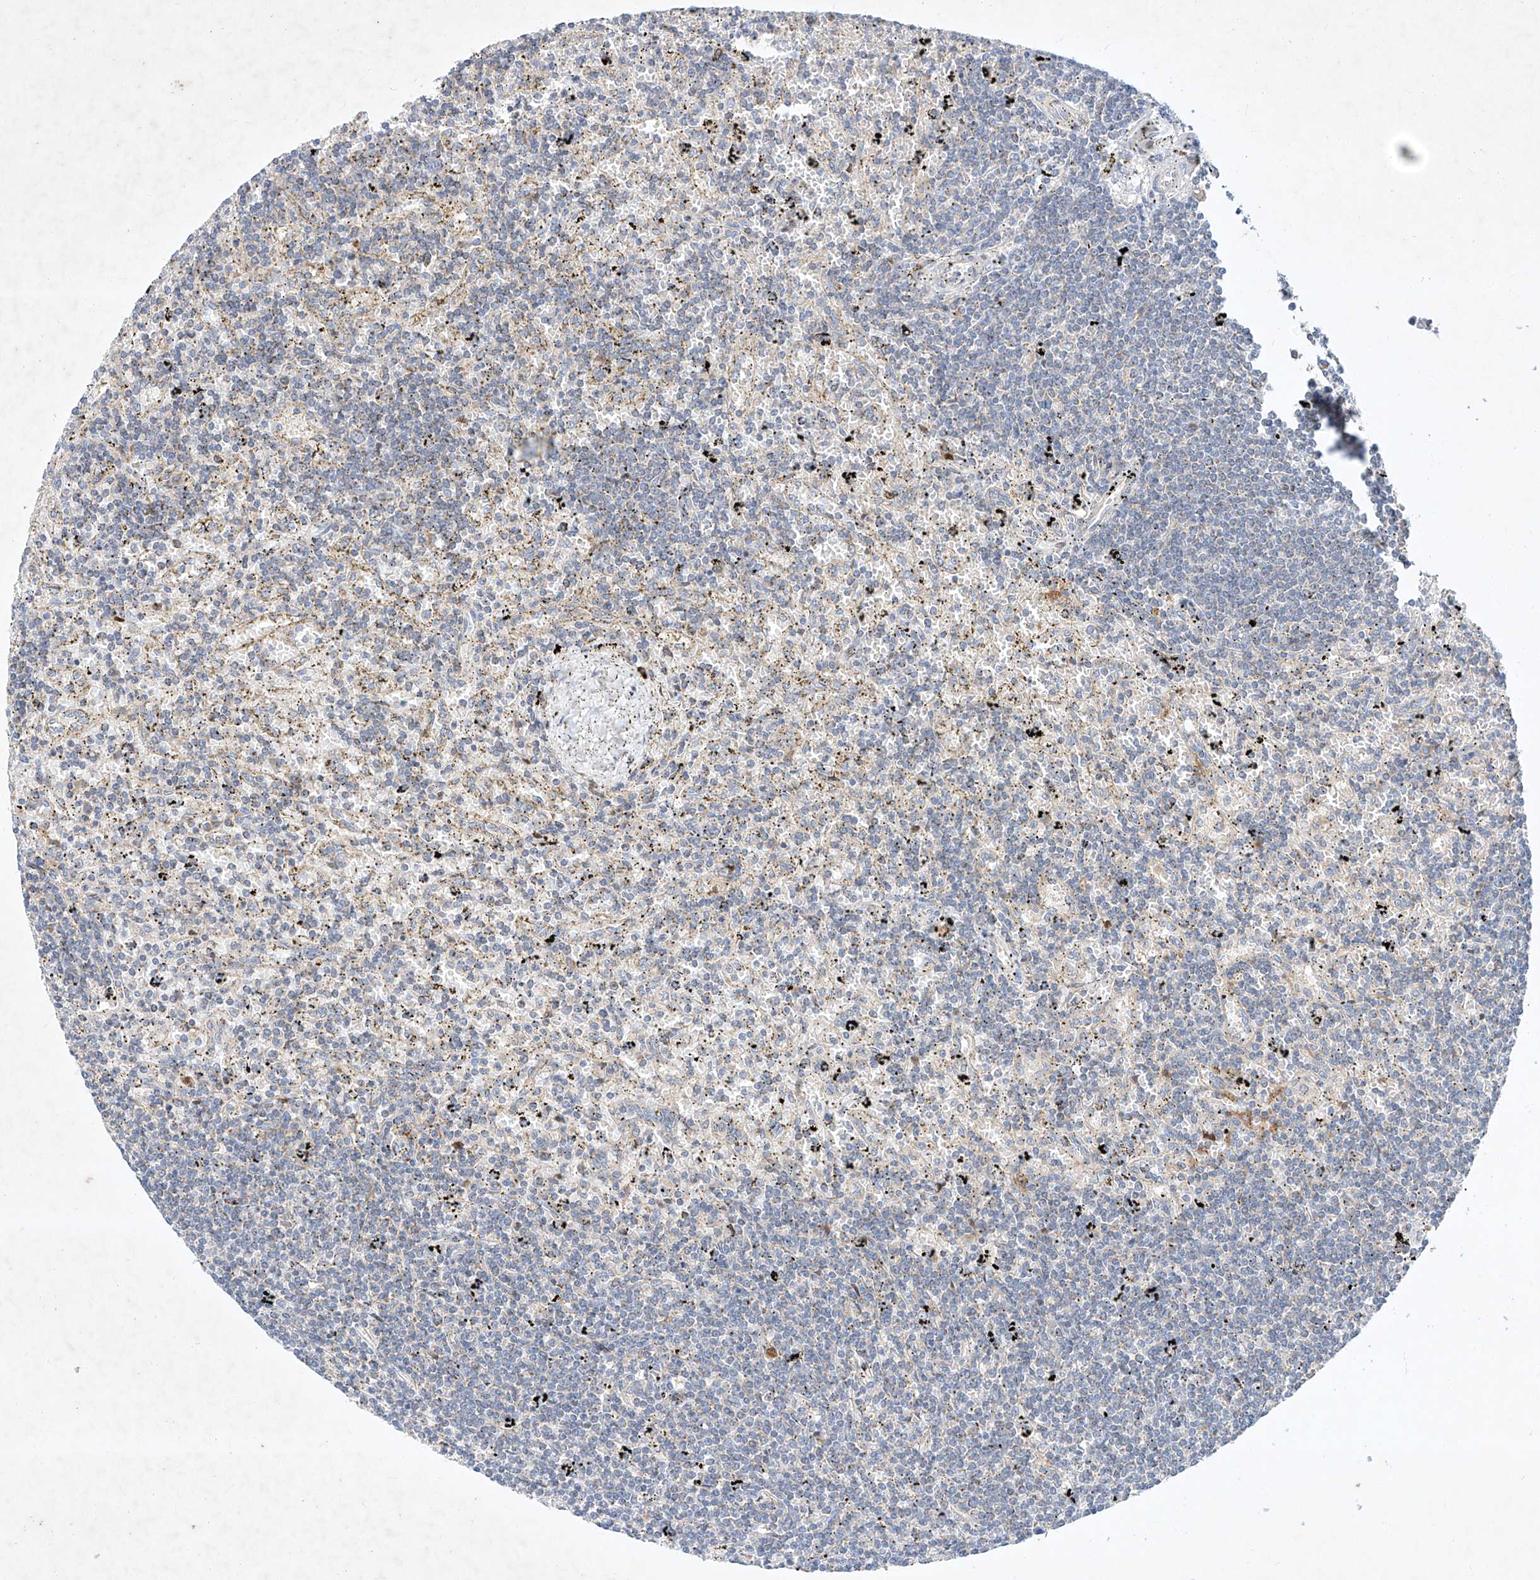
{"staining": {"intensity": "negative", "quantity": "none", "location": "none"}, "tissue": "lymphoma", "cell_type": "Tumor cells", "image_type": "cancer", "snomed": [{"axis": "morphology", "description": "Malignant lymphoma, non-Hodgkin's type, Low grade"}, {"axis": "topography", "description": "Spleen"}], "caption": "Tumor cells show no significant expression in malignant lymphoma, non-Hodgkin's type (low-grade).", "gene": "OSGEPL1", "patient": {"sex": "male", "age": 76}}